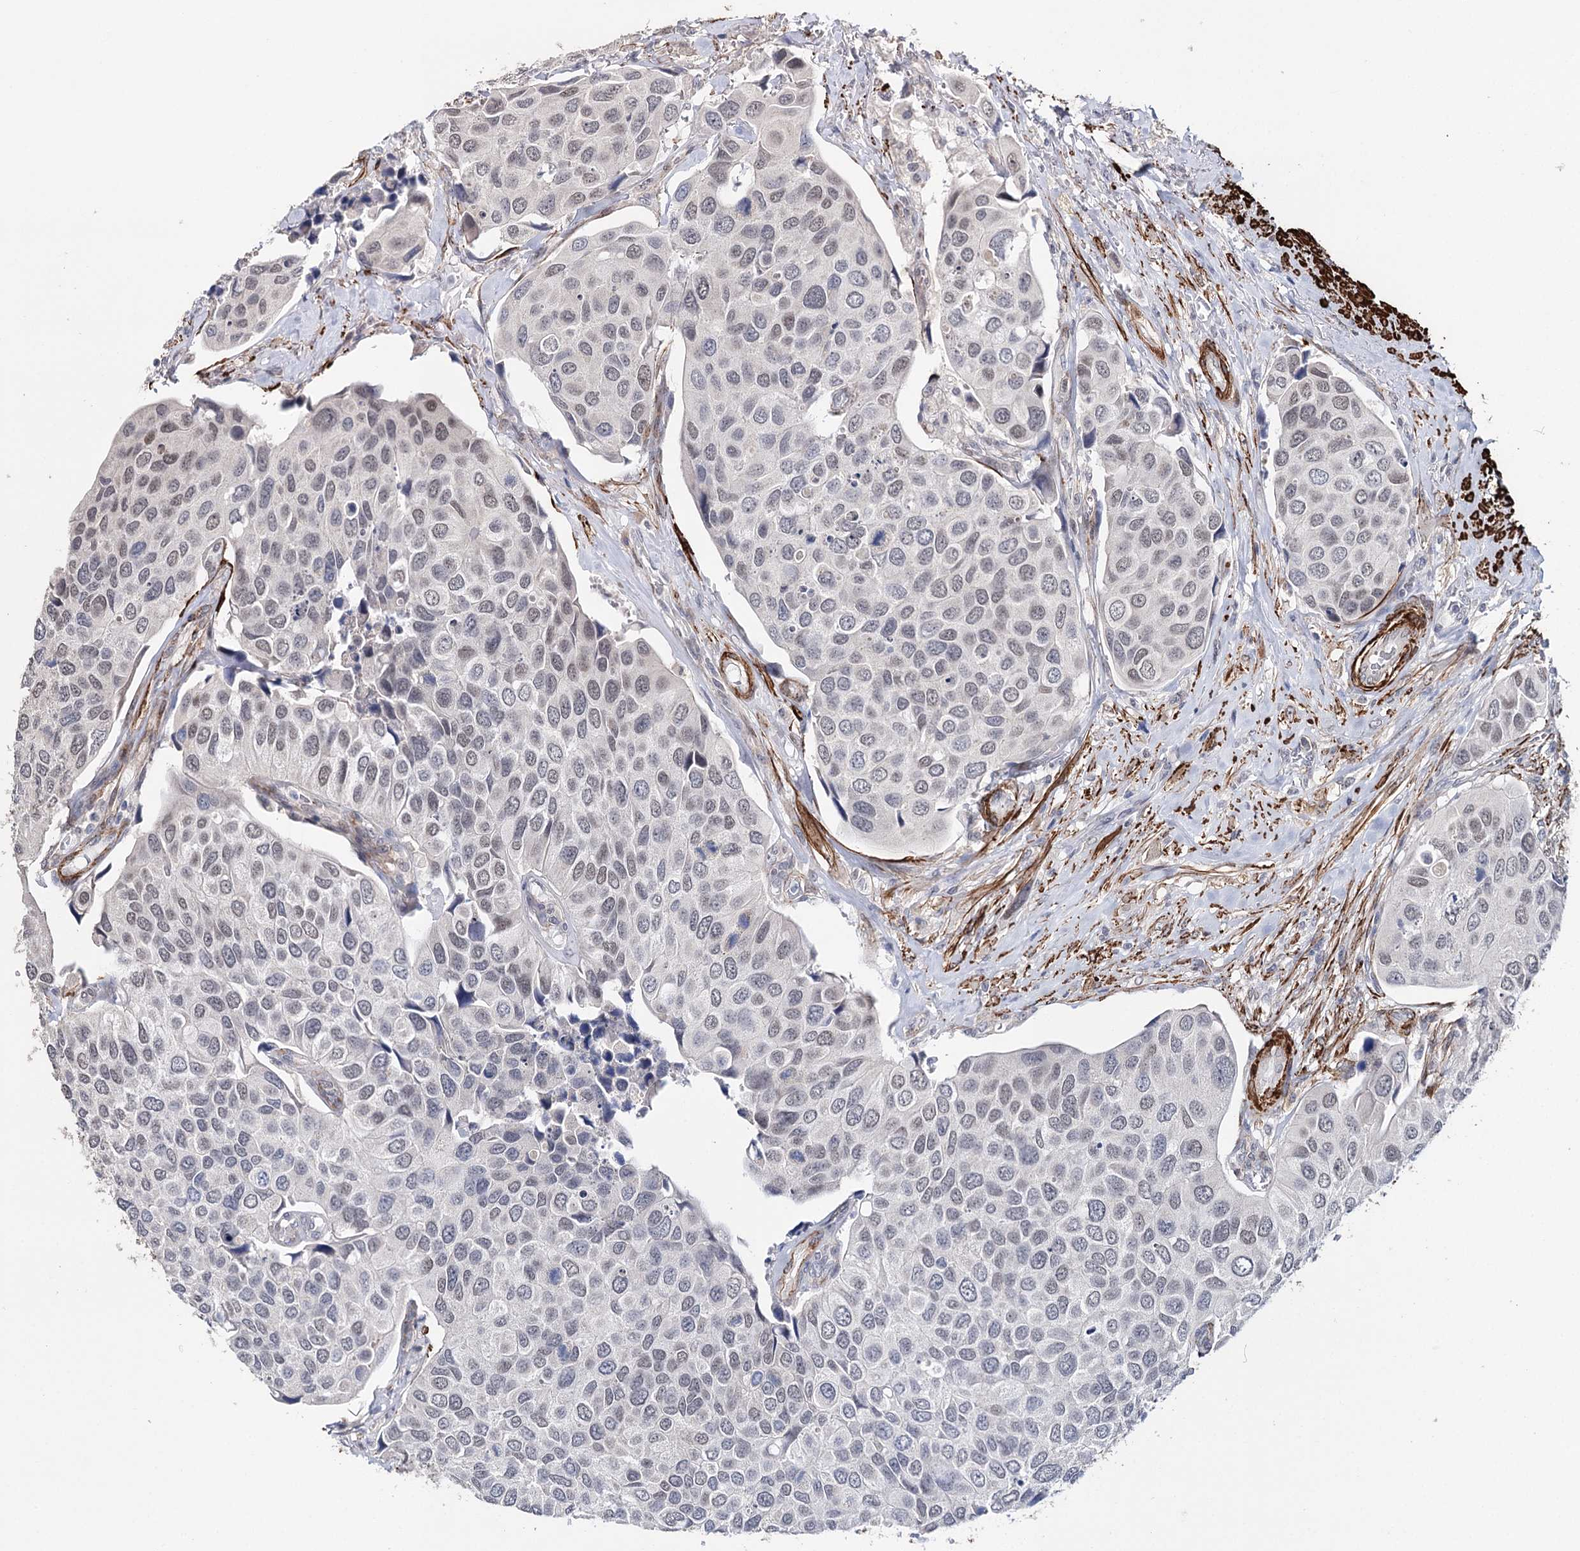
{"staining": {"intensity": "weak", "quantity": "25%-75%", "location": "nuclear"}, "tissue": "urothelial cancer", "cell_type": "Tumor cells", "image_type": "cancer", "snomed": [{"axis": "morphology", "description": "Urothelial carcinoma, High grade"}, {"axis": "topography", "description": "Urinary bladder"}], "caption": "High-grade urothelial carcinoma stained with a protein marker demonstrates weak staining in tumor cells.", "gene": "CFAP46", "patient": {"sex": "male", "age": 74}}